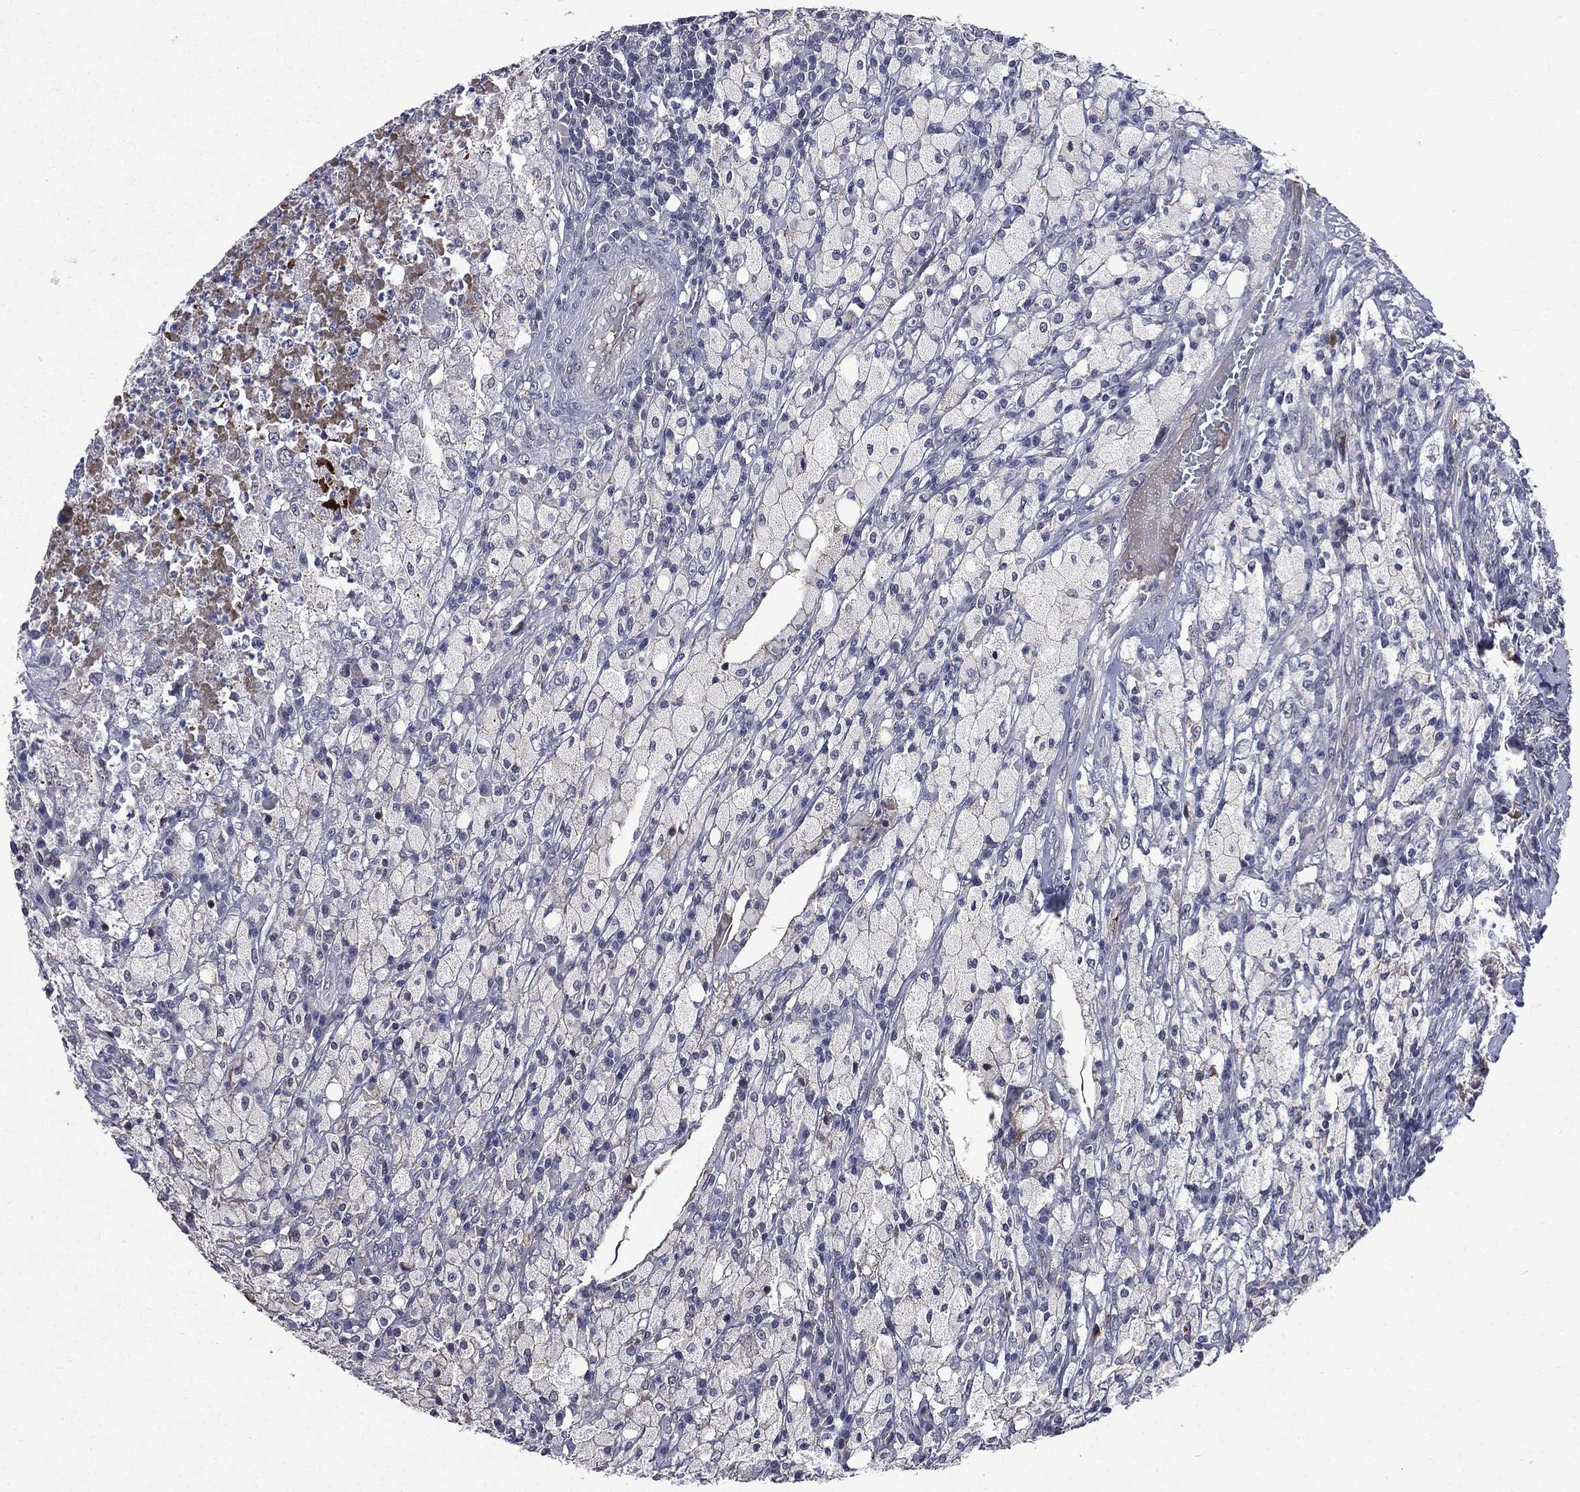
{"staining": {"intensity": "negative", "quantity": "none", "location": "none"}, "tissue": "testis cancer", "cell_type": "Tumor cells", "image_type": "cancer", "snomed": [{"axis": "morphology", "description": "Necrosis, NOS"}, {"axis": "morphology", "description": "Carcinoma, Embryonal, NOS"}, {"axis": "topography", "description": "Testis"}], "caption": "The micrograph displays no staining of tumor cells in embryonal carcinoma (testis).", "gene": "FGG", "patient": {"sex": "male", "age": 19}}